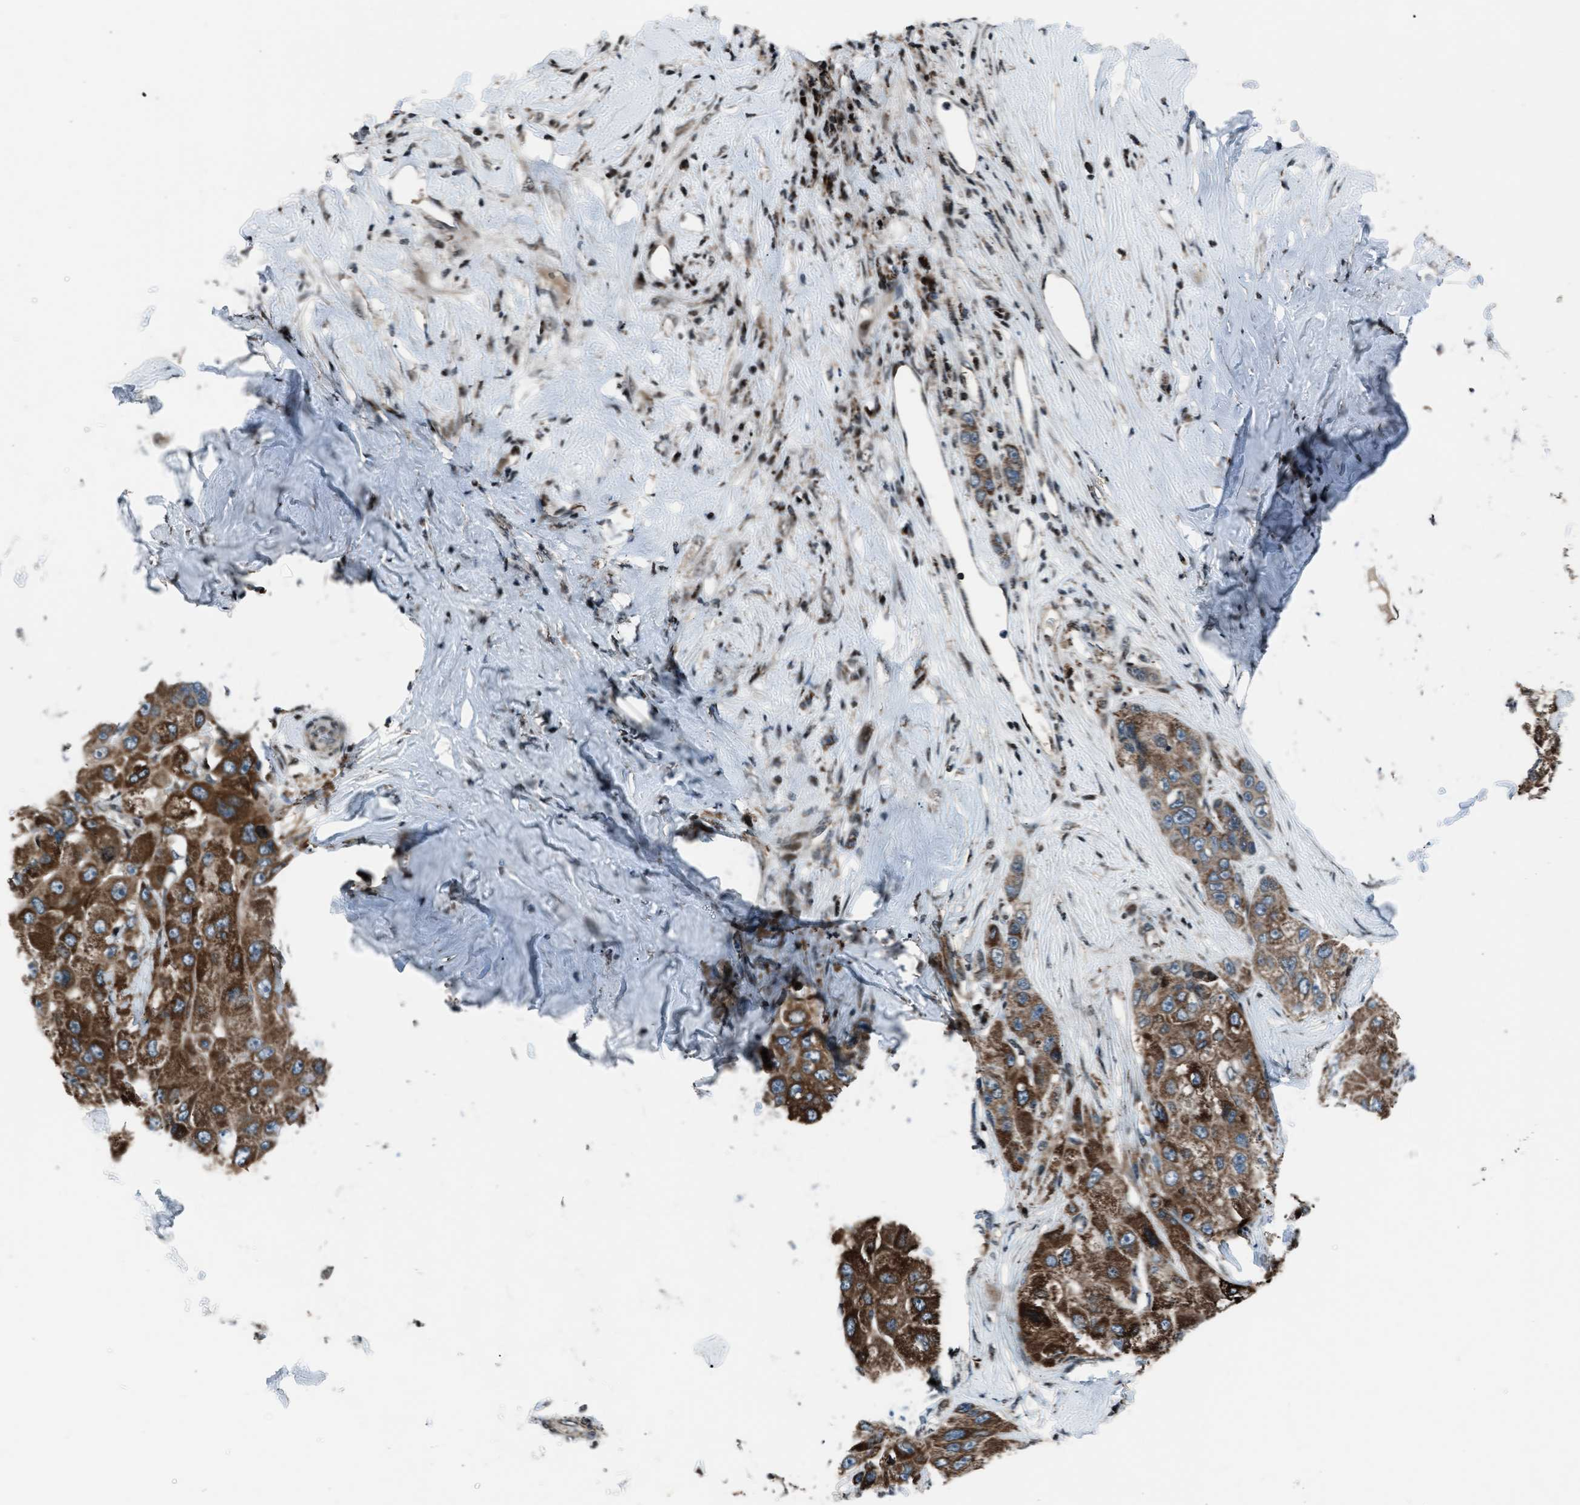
{"staining": {"intensity": "strong", "quantity": ">75%", "location": "cytoplasmic/membranous"}, "tissue": "liver cancer", "cell_type": "Tumor cells", "image_type": "cancer", "snomed": [{"axis": "morphology", "description": "Carcinoma, Hepatocellular, NOS"}, {"axis": "topography", "description": "Liver"}], "caption": "Immunohistochemical staining of human liver hepatocellular carcinoma shows strong cytoplasmic/membranous protein staining in approximately >75% of tumor cells.", "gene": "MORC3", "patient": {"sex": "male", "age": 80}}